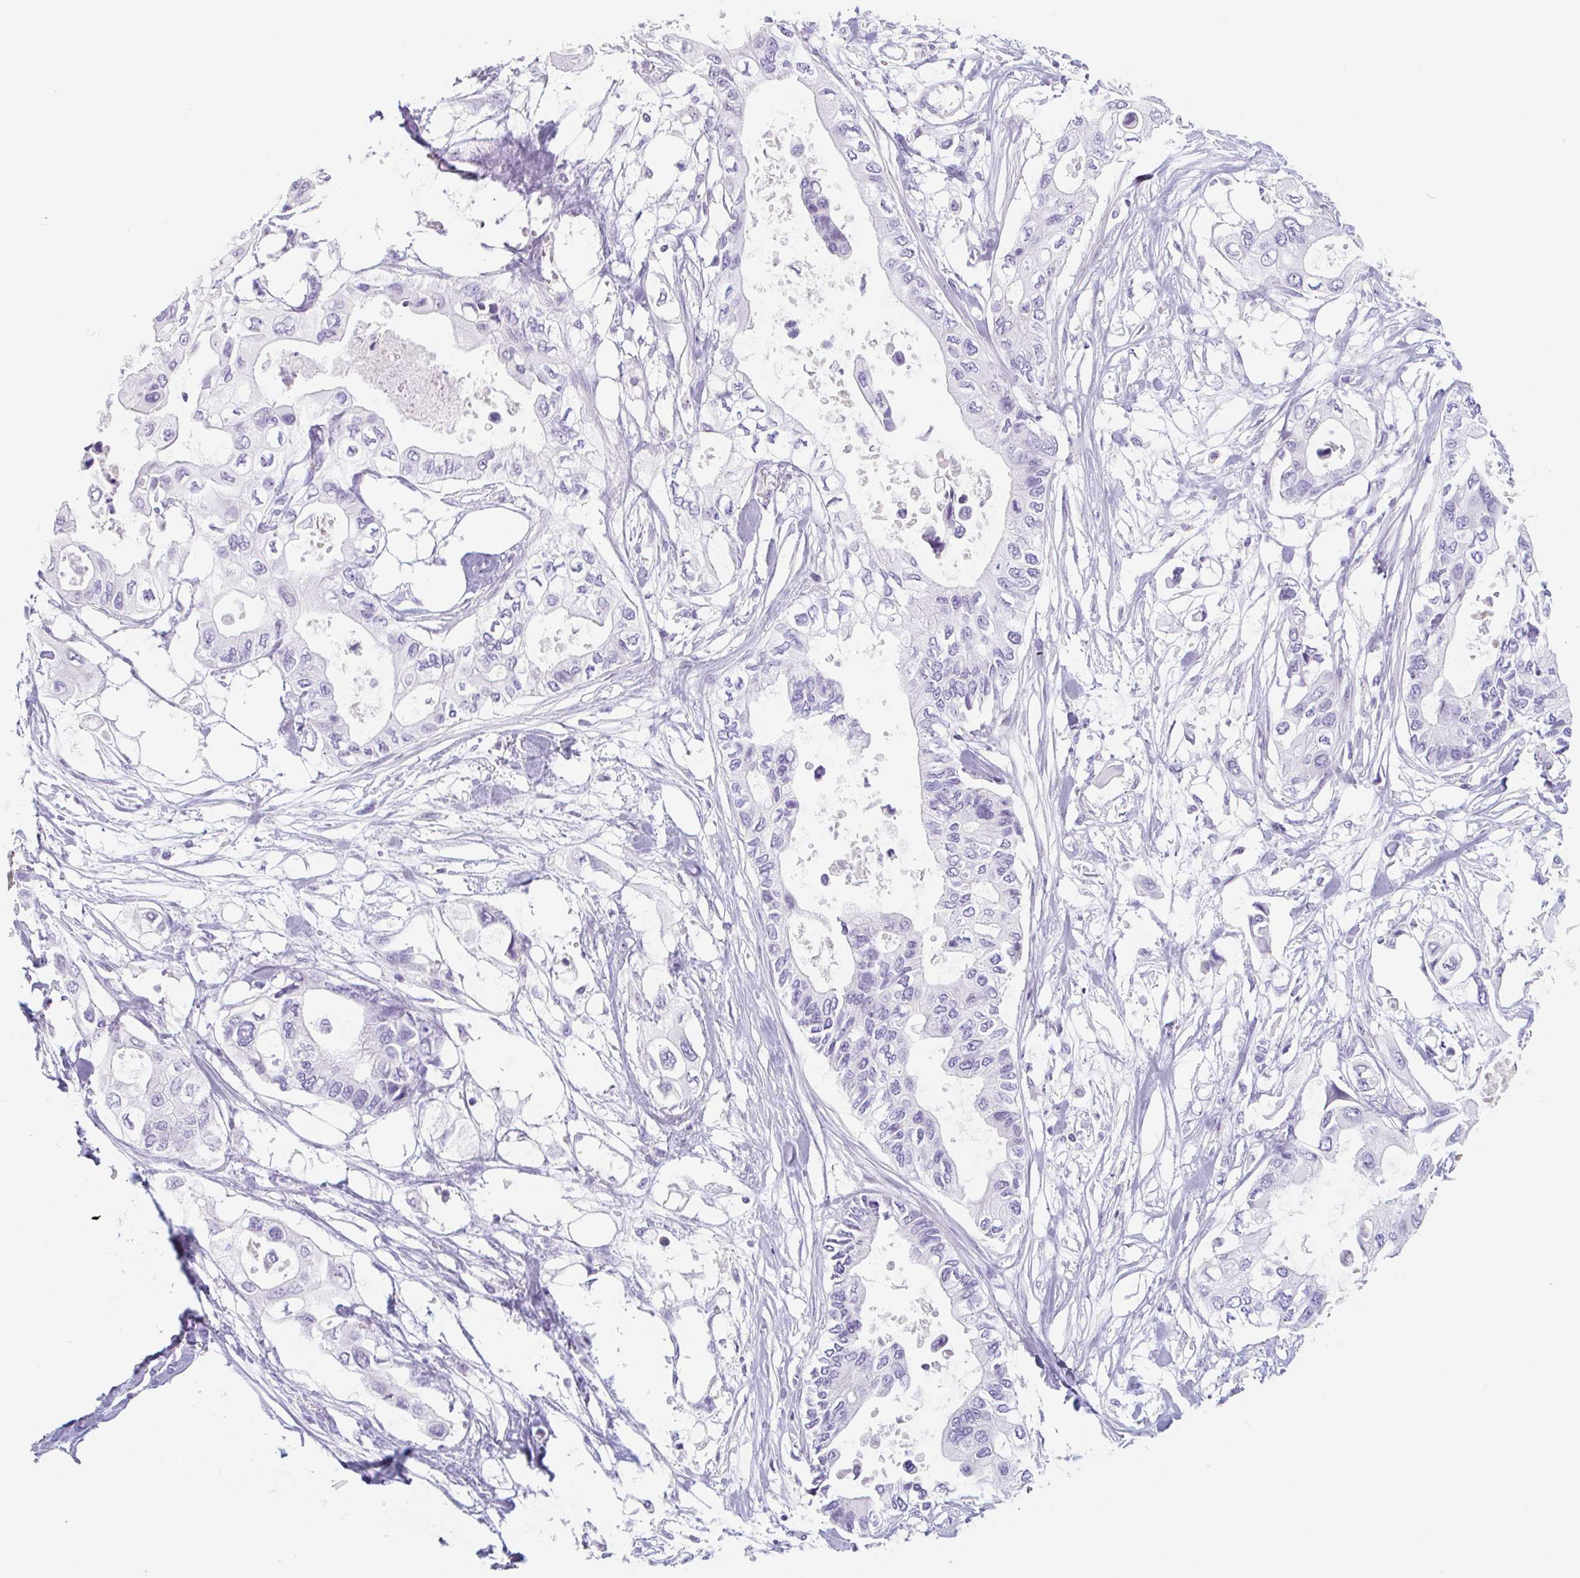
{"staining": {"intensity": "negative", "quantity": "none", "location": "none"}, "tissue": "pancreatic cancer", "cell_type": "Tumor cells", "image_type": "cancer", "snomed": [{"axis": "morphology", "description": "Adenocarcinoma, NOS"}, {"axis": "topography", "description": "Pancreas"}], "caption": "The histopathology image shows no significant positivity in tumor cells of pancreatic adenocarcinoma. Nuclei are stained in blue.", "gene": "EMC4", "patient": {"sex": "female", "age": 63}}